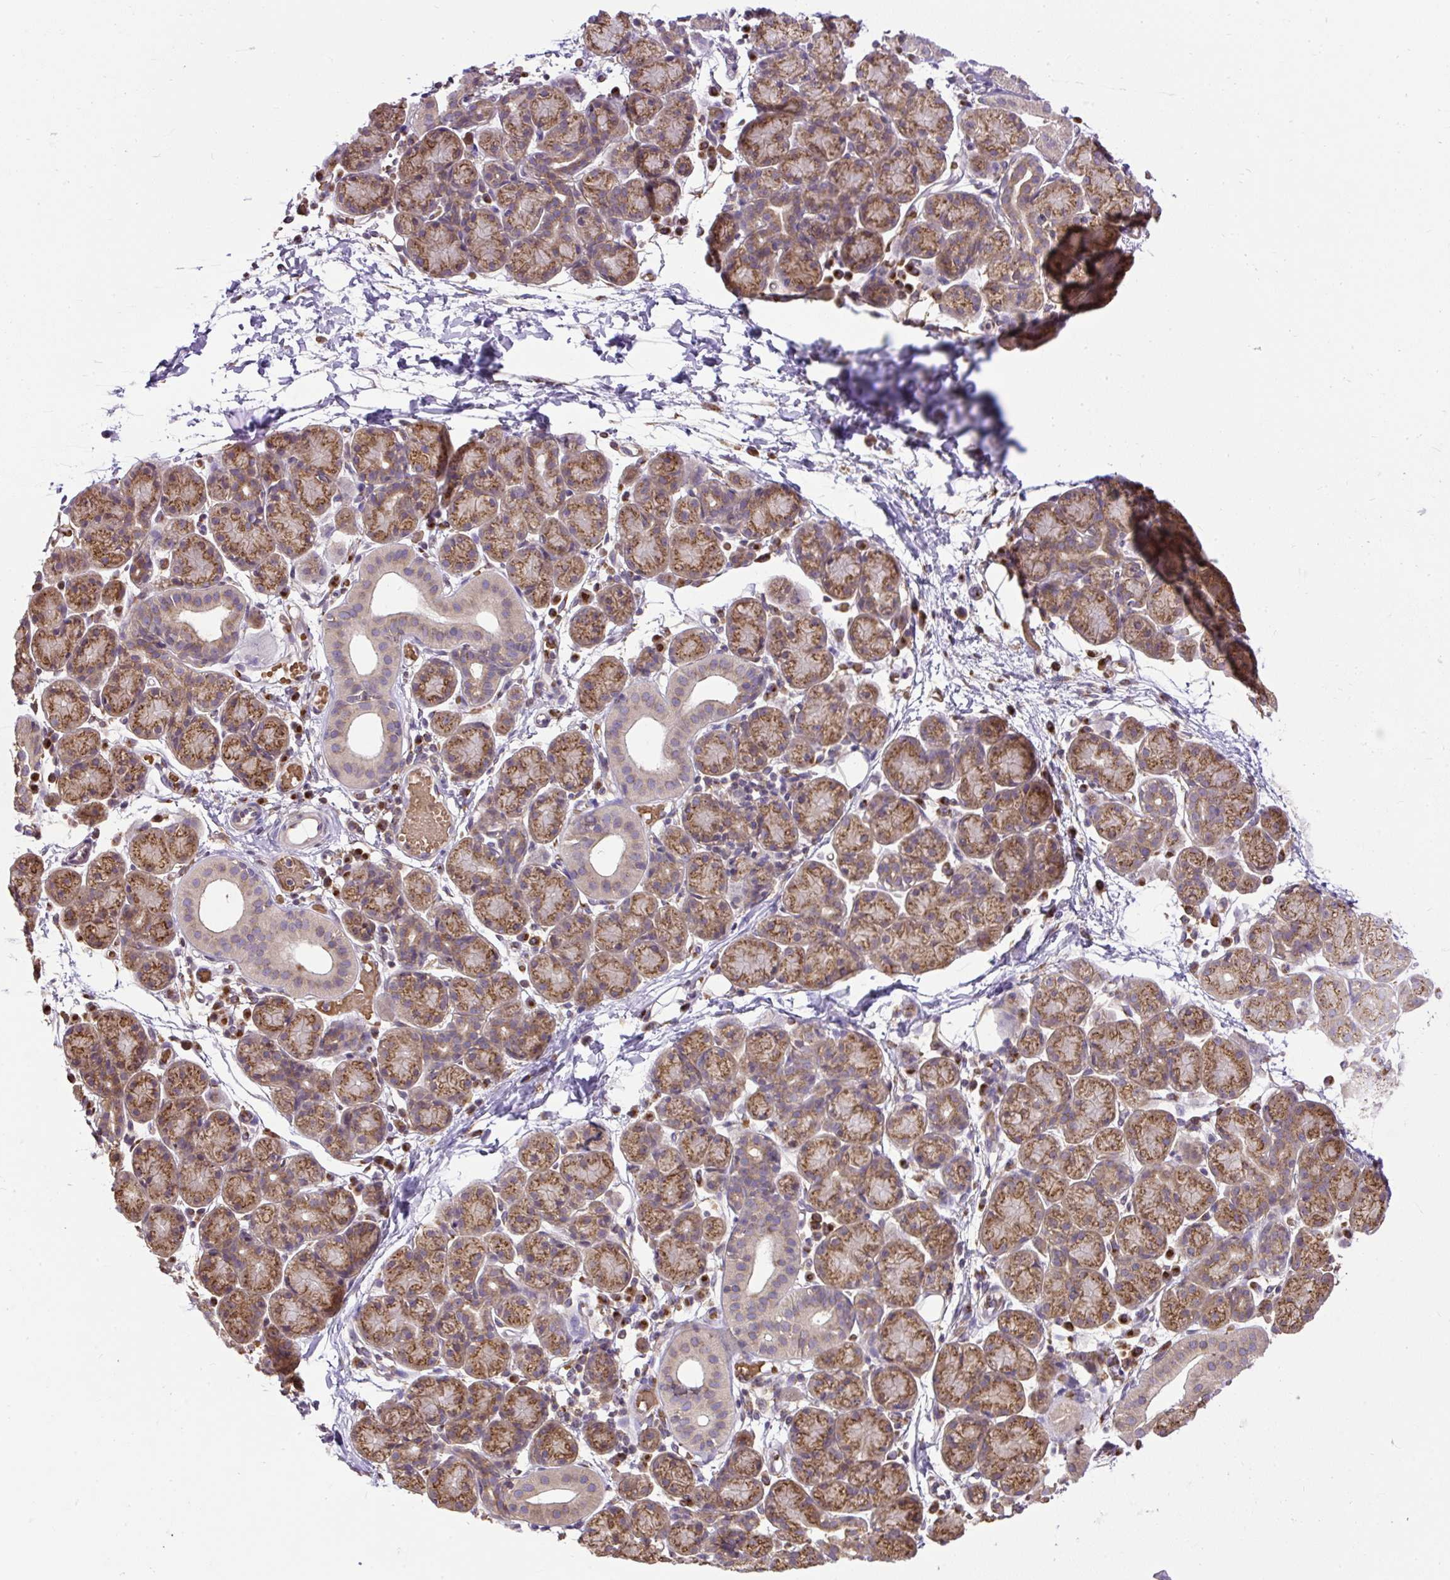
{"staining": {"intensity": "moderate", "quantity": ">75%", "location": "cytoplasmic/membranous"}, "tissue": "salivary gland", "cell_type": "Glandular cells", "image_type": "normal", "snomed": [{"axis": "morphology", "description": "Normal tissue, NOS"}, {"axis": "morphology", "description": "Inflammation, NOS"}, {"axis": "topography", "description": "Lymph node"}, {"axis": "topography", "description": "Salivary gland"}], "caption": "Protein staining by IHC demonstrates moderate cytoplasmic/membranous expression in approximately >75% of glandular cells in benign salivary gland.", "gene": "SMC4", "patient": {"sex": "male", "age": 3}}